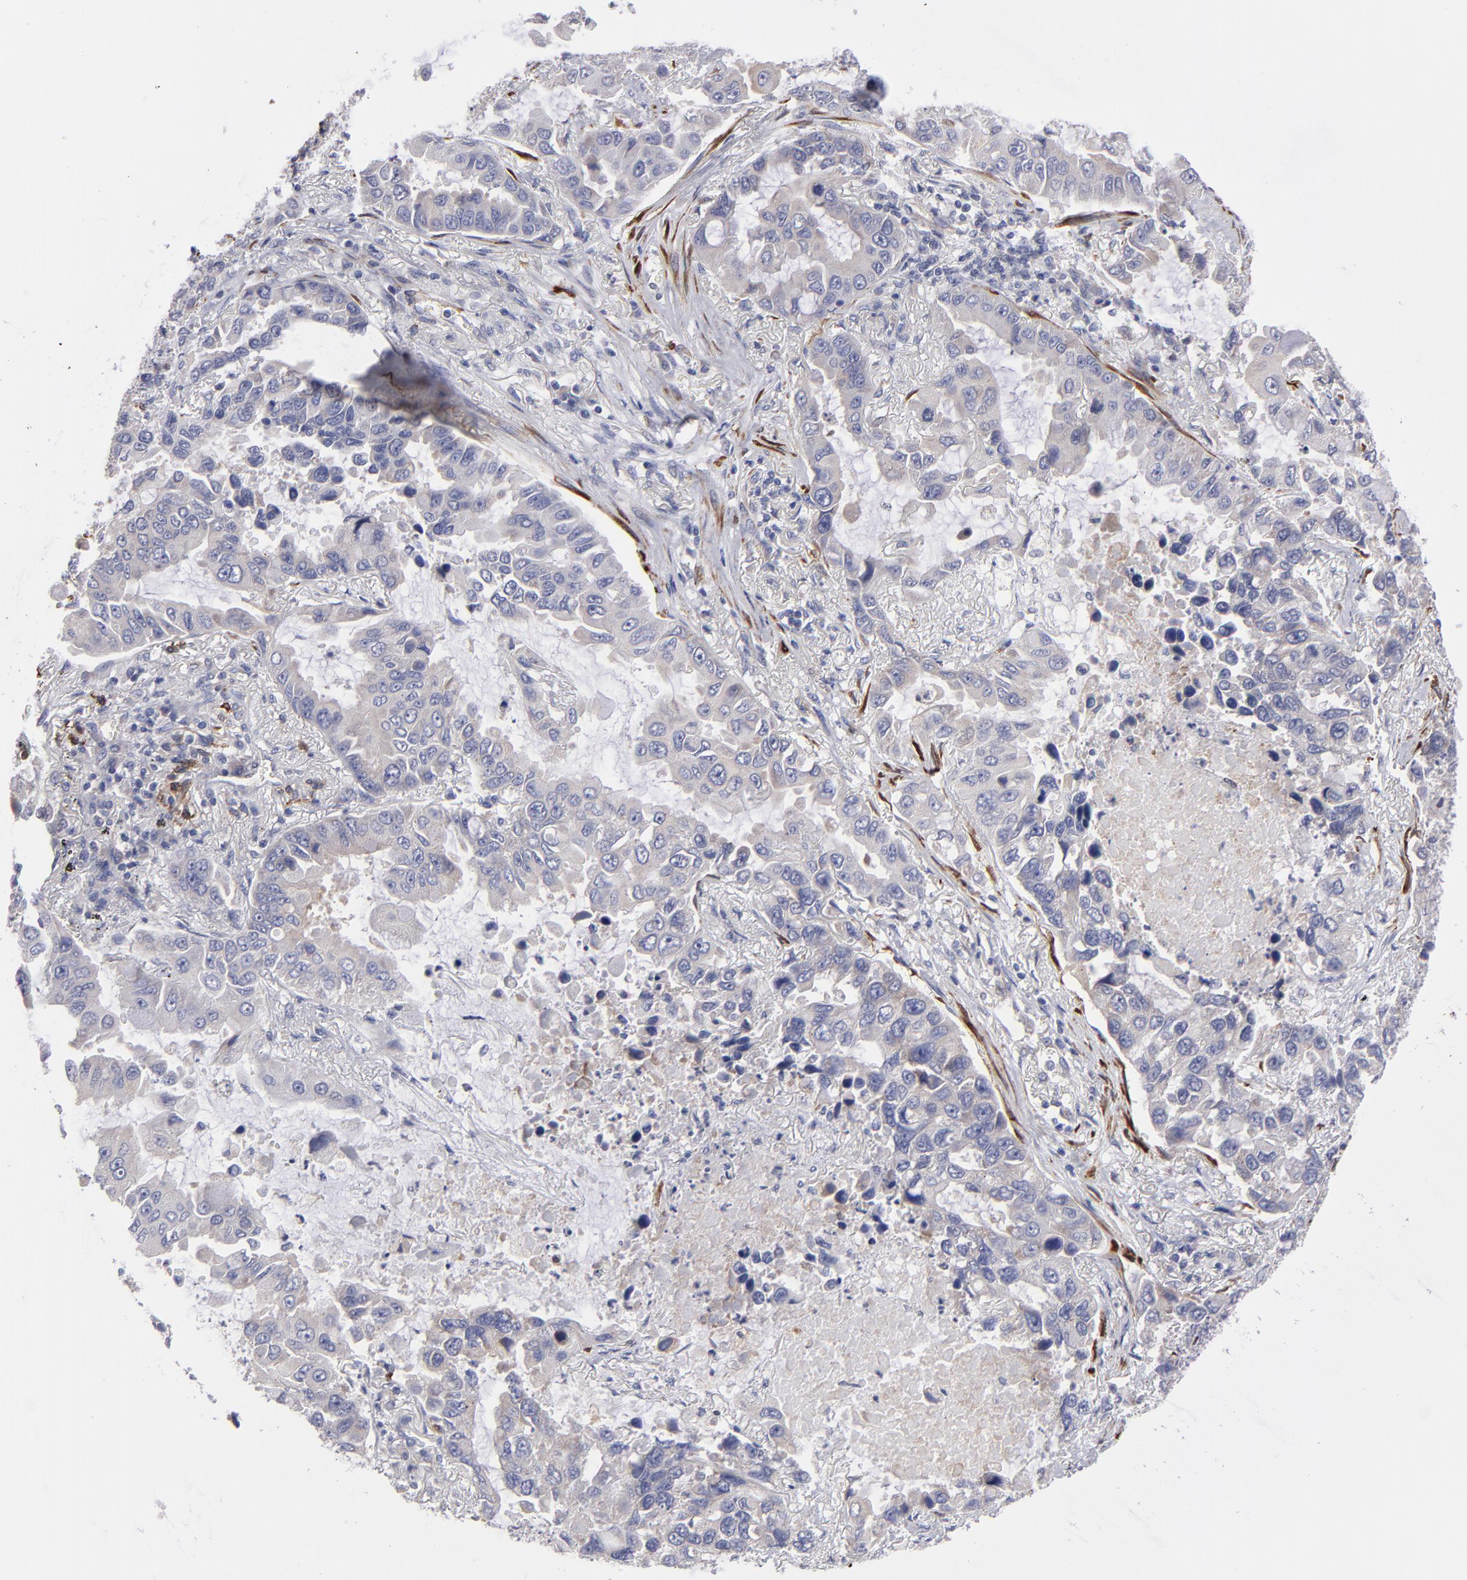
{"staining": {"intensity": "weak", "quantity": "25%-75%", "location": "cytoplasmic/membranous"}, "tissue": "lung cancer", "cell_type": "Tumor cells", "image_type": "cancer", "snomed": [{"axis": "morphology", "description": "Adenocarcinoma, NOS"}, {"axis": "topography", "description": "Lung"}], "caption": "DAB immunohistochemical staining of lung adenocarcinoma exhibits weak cytoplasmic/membranous protein staining in approximately 25%-75% of tumor cells.", "gene": "SLMAP", "patient": {"sex": "male", "age": 64}}